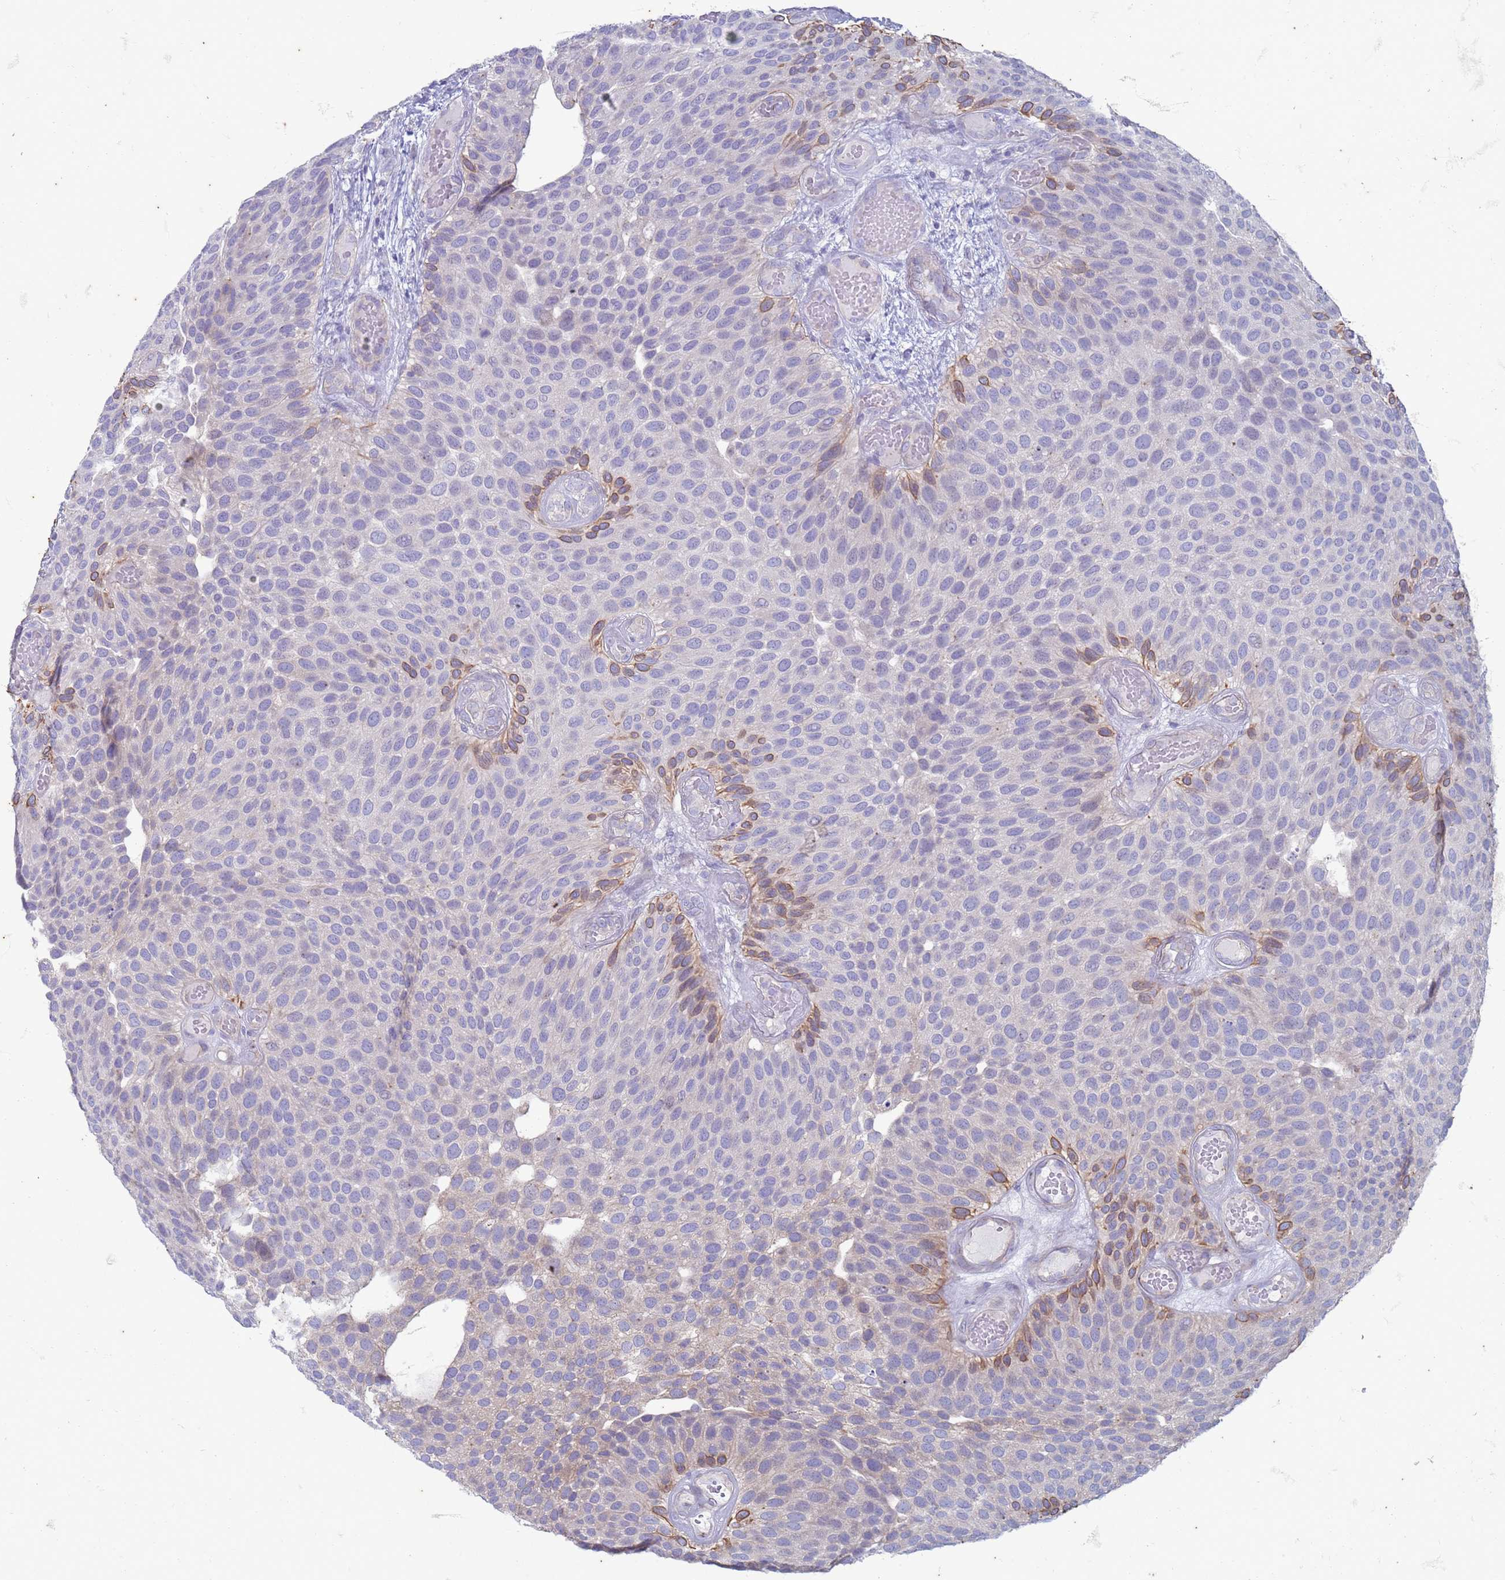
{"staining": {"intensity": "moderate", "quantity": "<25%", "location": "cytoplasmic/membranous"}, "tissue": "urothelial cancer", "cell_type": "Tumor cells", "image_type": "cancer", "snomed": [{"axis": "morphology", "description": "Urothelial carcinoma, Low grade"}, {"axis": "topography", "description": "Urinary bladder"}], "caption": "Moderate cytoplasmic/membranous staining for a protein is seen in about <25% of tumor cells of urothelial carcinoma (low-grade) using IHC.", "gene": "SUCO", "patient": {"sex": "male", "age": 89}}